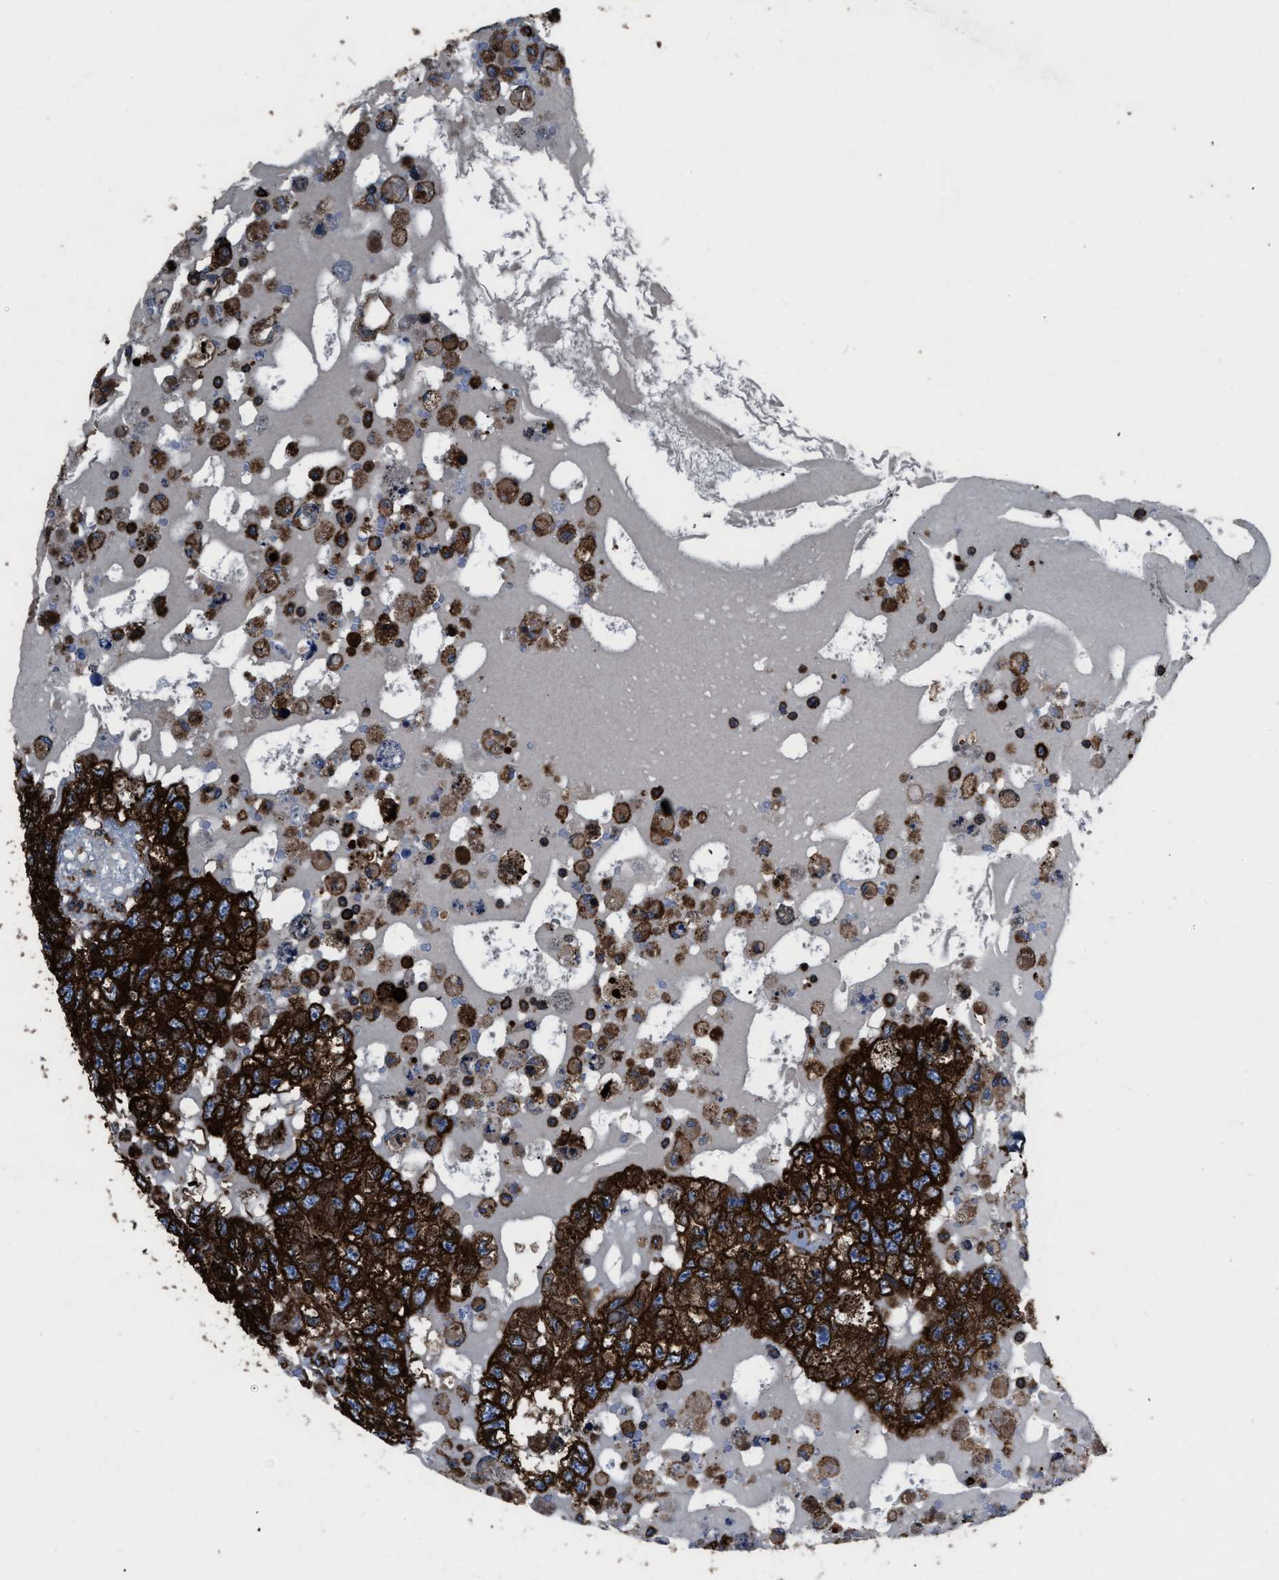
{"staining": {"intensity": "strong", "quantity": ">75%", "location": "cytoplasmic/membranous"}, "tissue": "testis cancer", "cell_type": "Tumor cells", "image_type": "cancer", "snomed": [{"axis": "morphology", "description": "Carcinoma, Embryonal, NOS"}, {"axis": "topography", "description": "Testis"}], "caption": "The micrograph reveals staining of testis embryonal carcinoma, revealing strong cytoplasmic/membranous protein staining (brown color) within tumor cells. The staining was performed using DAB (3,3'-diaminobenzidine), with brown indicating positive protein expression. Nuclei are stained blue with hematoxylin.", "gene": "CAPRIN1", "patient": {"sex": "male", "age": 36}}